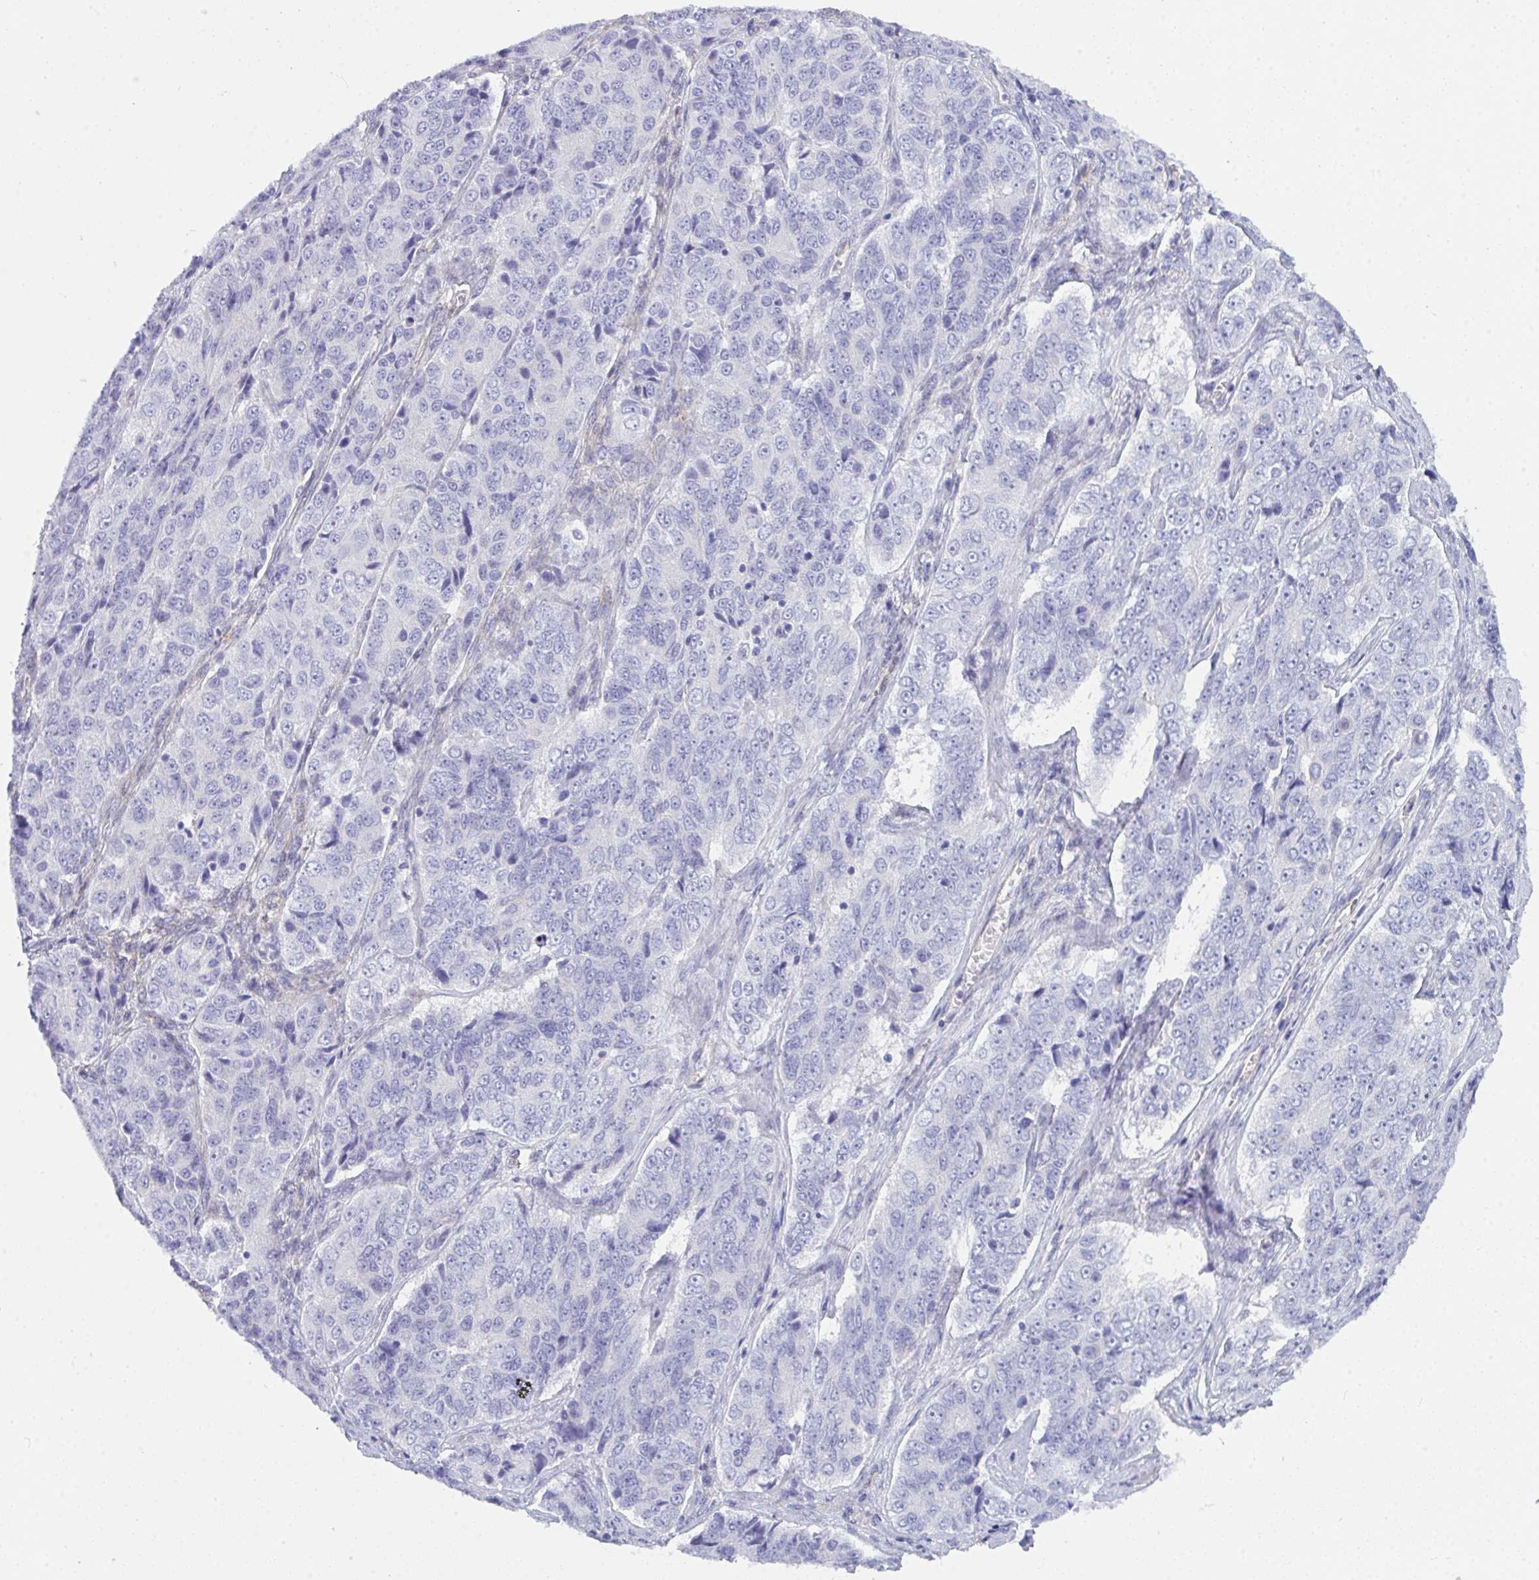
{"staining": {"intensity": "negative", "quantity": "none", "location": "none"}, "tissue": "ovarian cancer", "cell_type": "Tumor cells", "image_type": "cancer", "snomed": [{"axis": "morphology", "description": "Carcinoma, endometroid"}, {"axis": "topography", "description": "Ovary"}], "caption": "An IHC histopathology image of endometroid carcinoma (ovarian) is shown. There is no staining in tumor cells of endometroid carcinoma (ovarian).", "gene": "GAB1", "patient": {"sex": "female", "age": 51}}